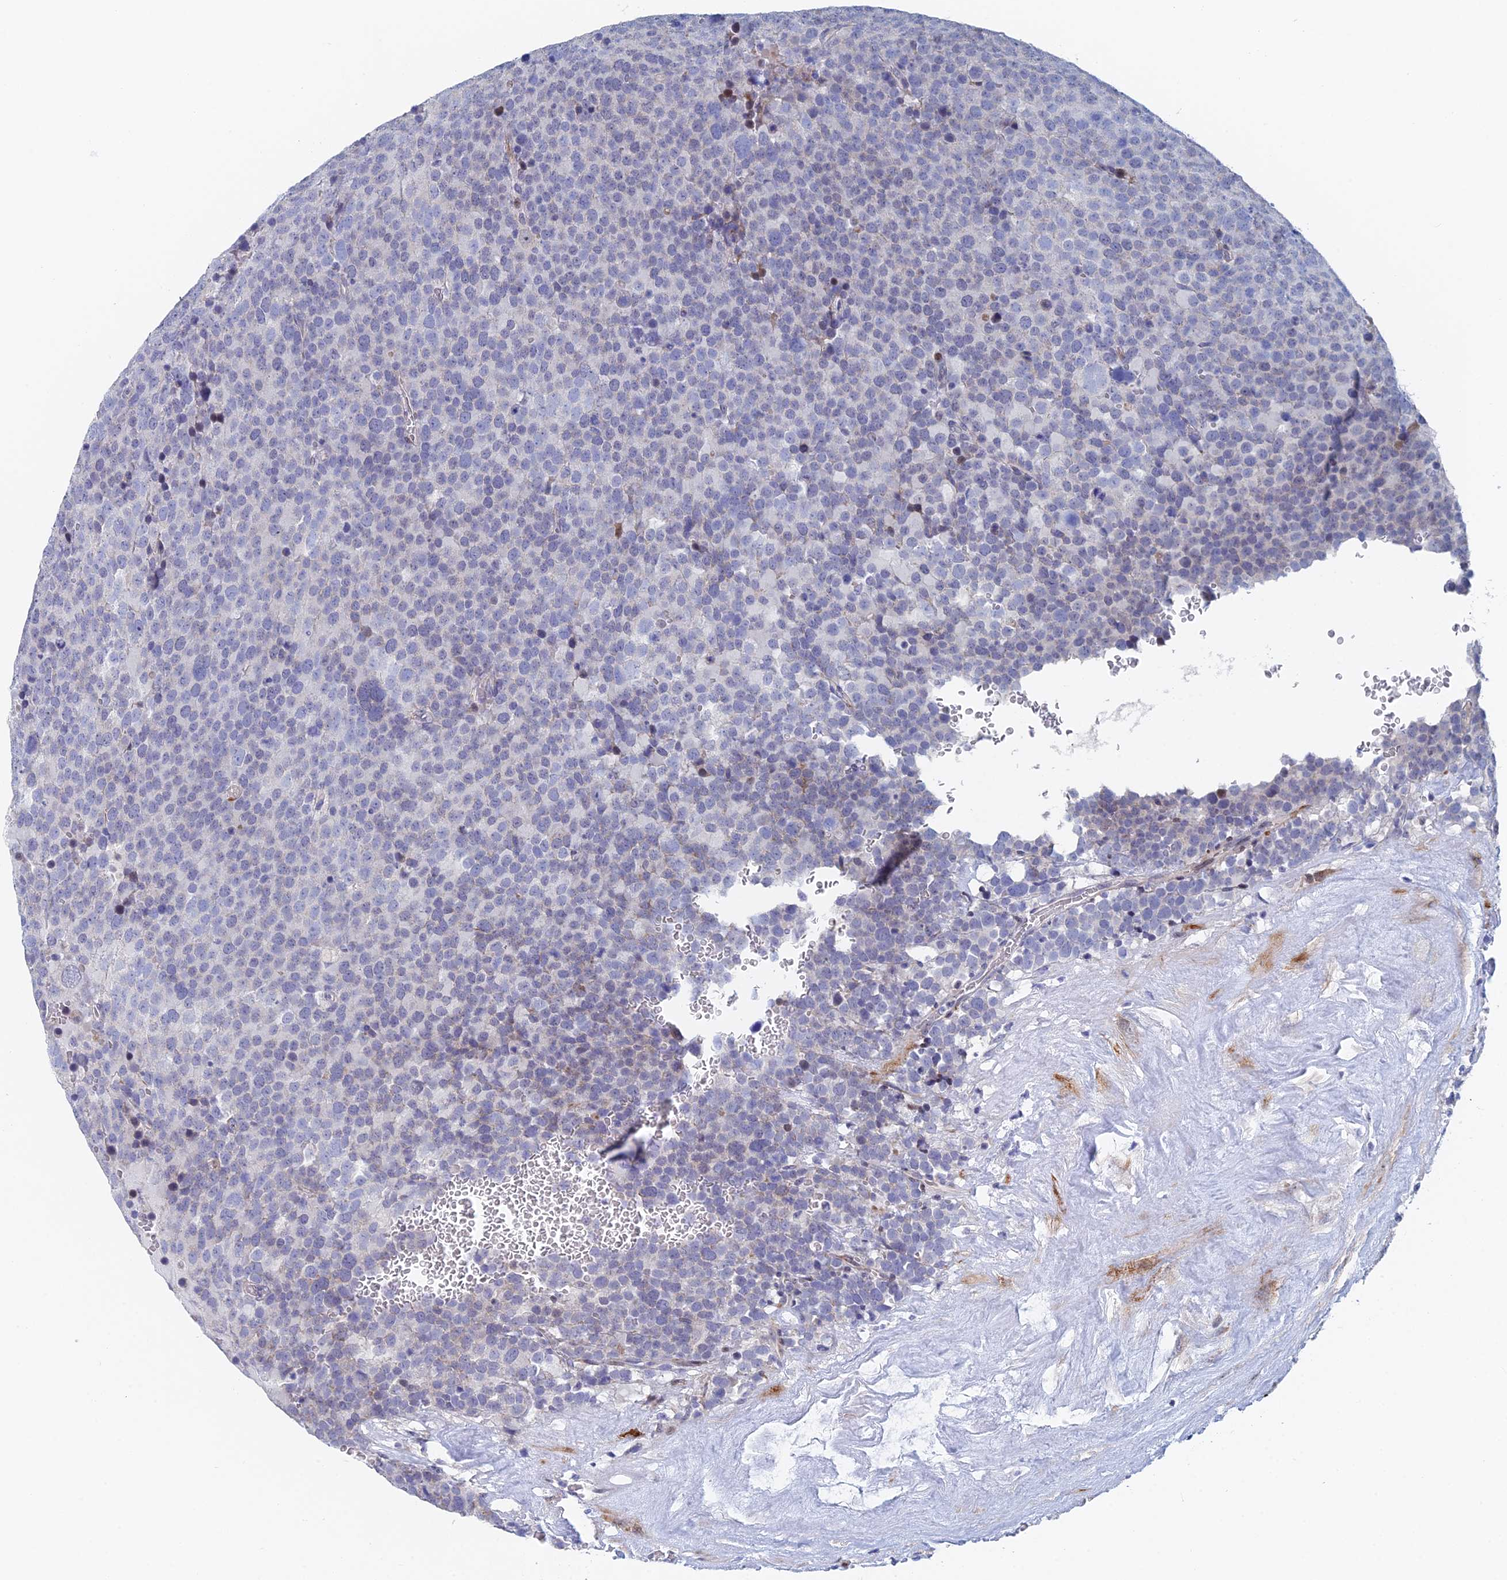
{"staining": {"intensity": "negative", "quantity": "none", "location": "none"}, "tissue": "testis cancer", "cell_type": "Tumor cells", "image_type": "cancer", "snomed": [{"axis": "morphology", "description": "Seminoma, NOS"}, {"axis": "topography", "description": "Testis"}], "caption": "The immunohistochemistry (IHC) photomicrograph has no significant expression in tumor cells of testis cancer tissue.", "gene": "DRGX", "patient": {"sex": "male", "age": 71}}